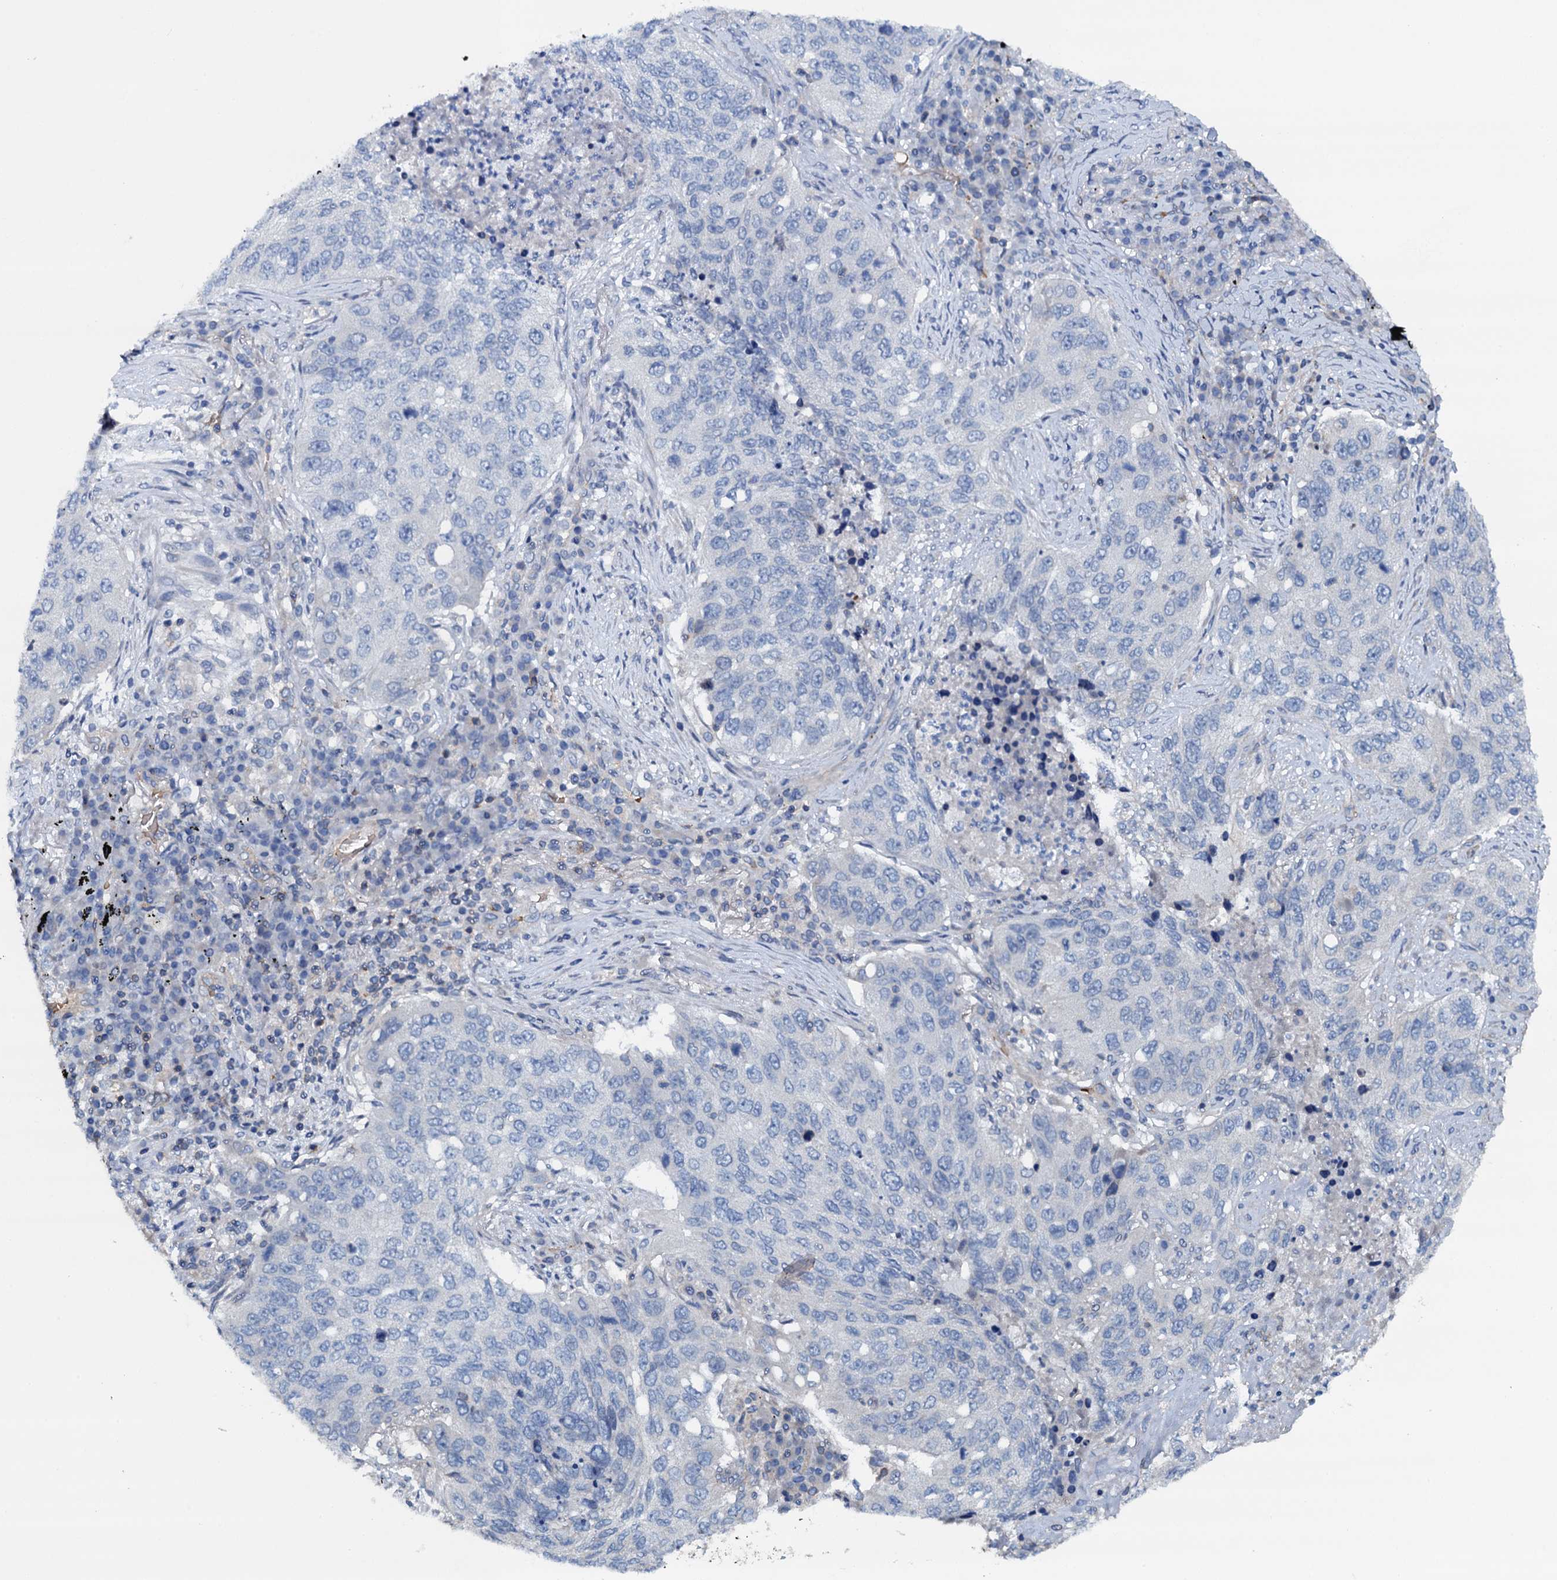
{"staining": {"intensity": "negative", "quantity": "none", "location": "none"}, "tissue": "lung cancer", "cell_type": "Tumor cells", "image_type": "cancer", "snomed": [{"axis": "morphology", "description": "Squamous cell carcinoma, NOS"}, {"axis": "topography", "description": "Lung"}], "caption": "A photomicrograph of human lung squamous cell carcinoma is negative for staining in tumor cells.", "gene": "ROGDI", "patient": {"sex": "female", "age": 63}}